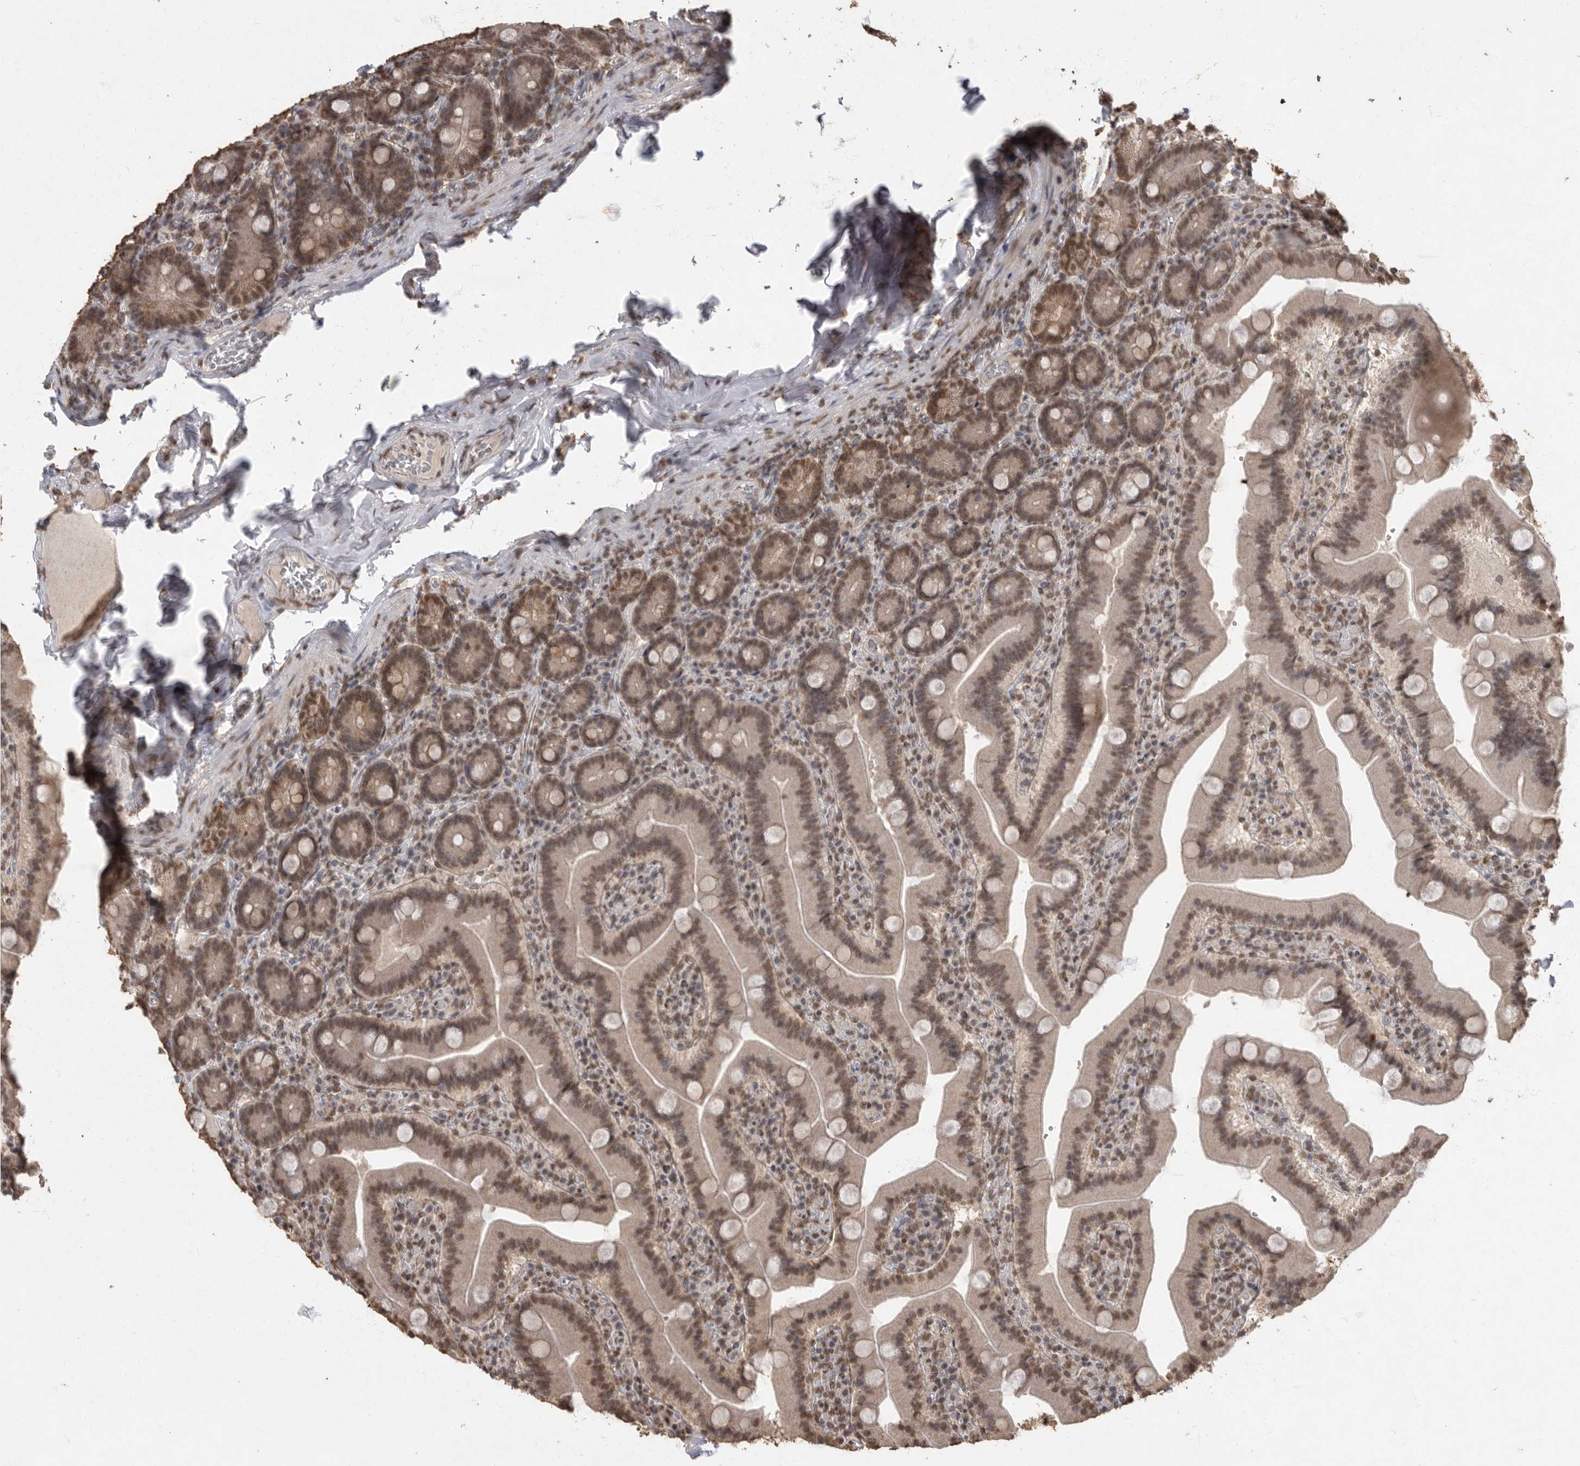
{"staining": {"intensity": "moderate", "quantity": ">75%", "location": "cytoplasmic/membranous,nuclear"}, "tissue": "duodenum", "cell_type": "Glandular cells", "image_type": "normal", "snomed": [{"axis": "morphology", "description": "Normal tissue, NOS"}, {"axis": "topography", "description": "Duodenum"}], "caption": "IHC (DAB) staining of benign duodenum displays moderate cytoplasmic/membranous,nuclear protein positivity in approximately >75% of glandular cells.", "gene": "NBL1", "patient": {"sex": "female", "age": 62}}